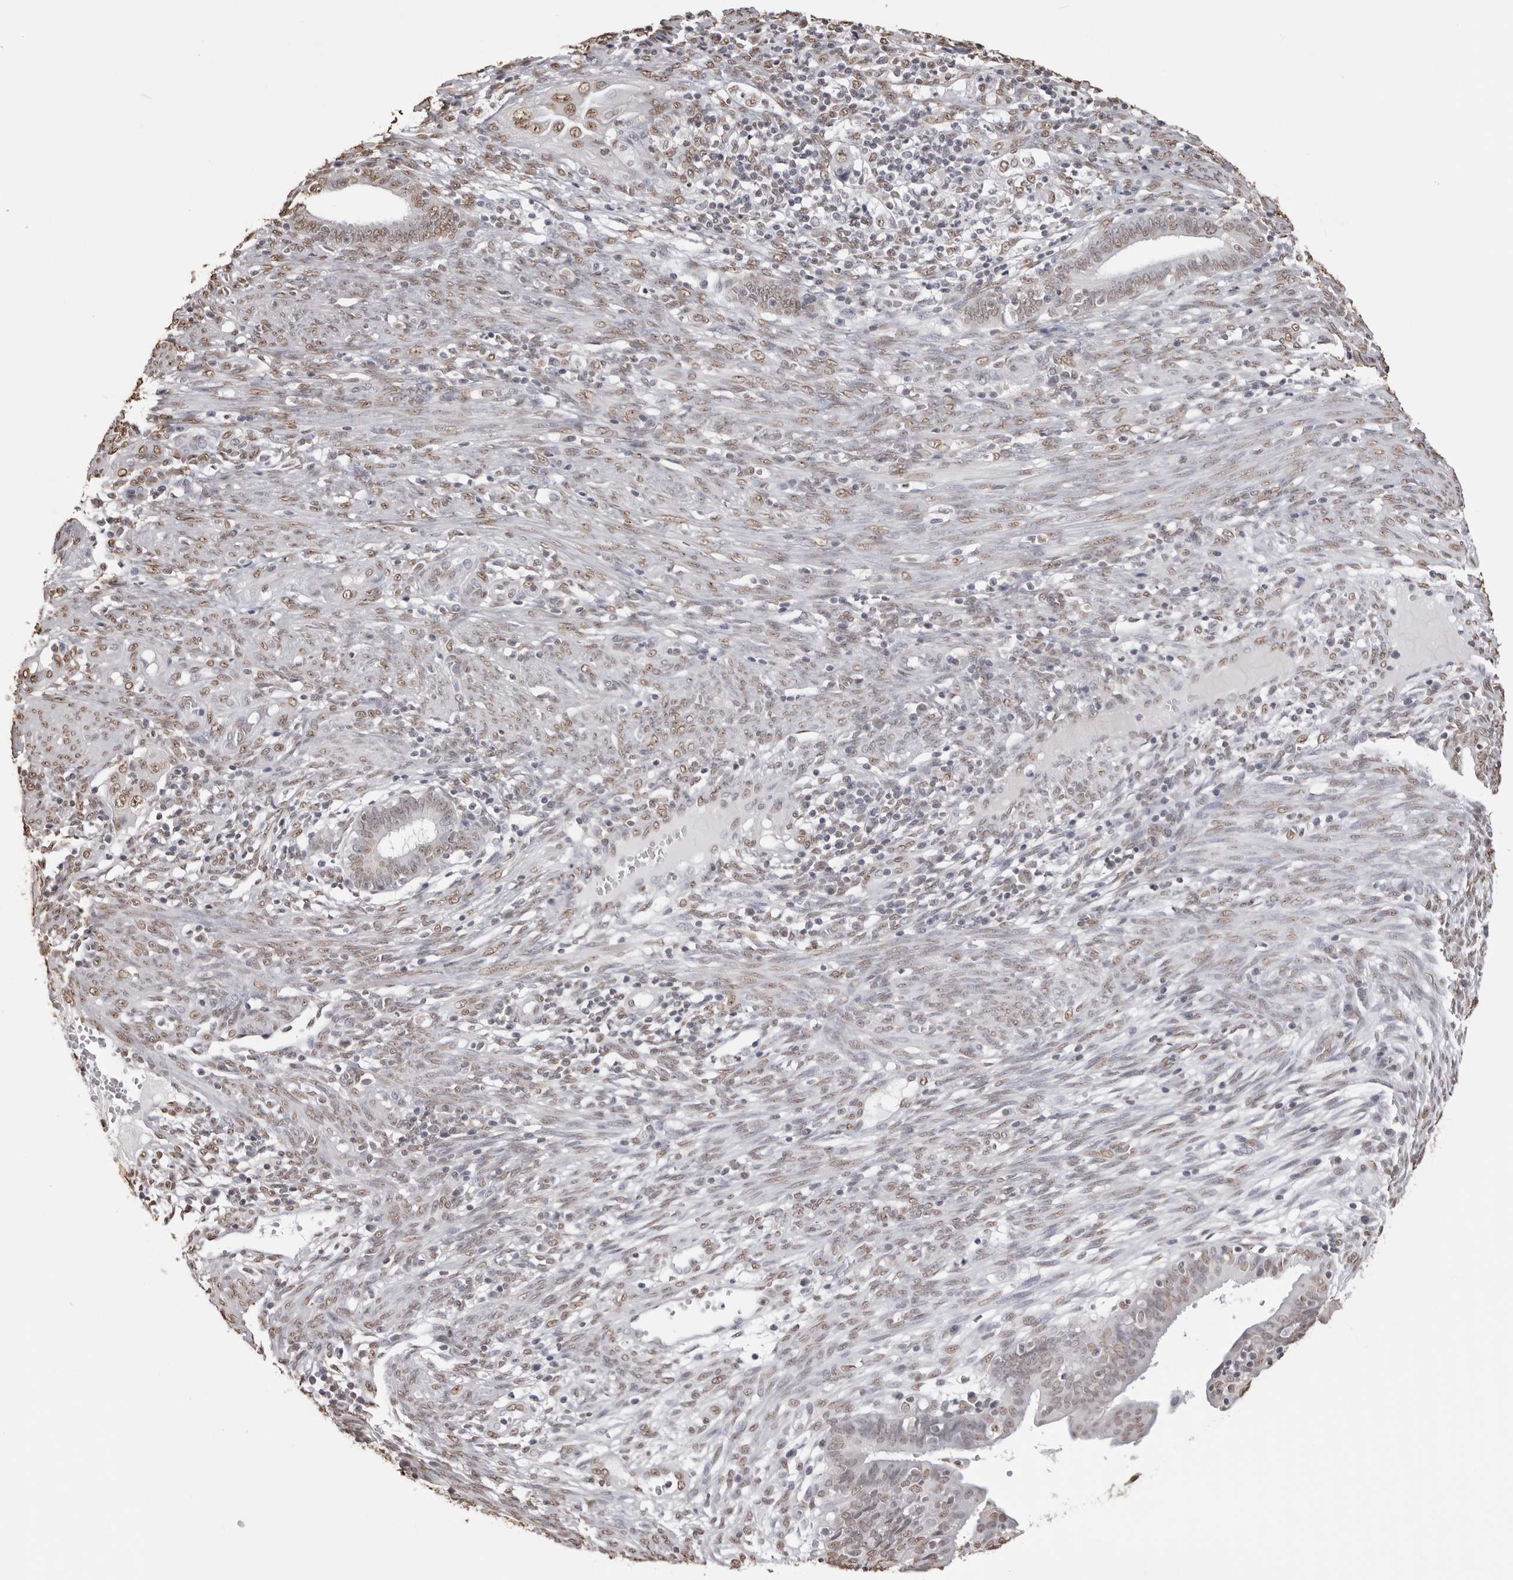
{"staining": {"intensity": "moderate", "quantity": "25%-75%", "location": "nuclear"}, "tissue": "endometrial cancer", "cell_type": "Tumor cells", "image_type": "cancer", "snomed": [{"axis": "morphology", "description": "Adenocarcinoma, NOS"}, {"axis": "topography", "description": "Endometrium"}], "caption": "A histopathology image of endometrial cancer (adenocarcinoma) stained for a protein shows moderate nuclear brown staining in tumor cells. (brown staining indicates protein expression, while blue staining denotes nuclei).", "gene": "OLIG3", "patient": {"sex": "female", "age": 51}}